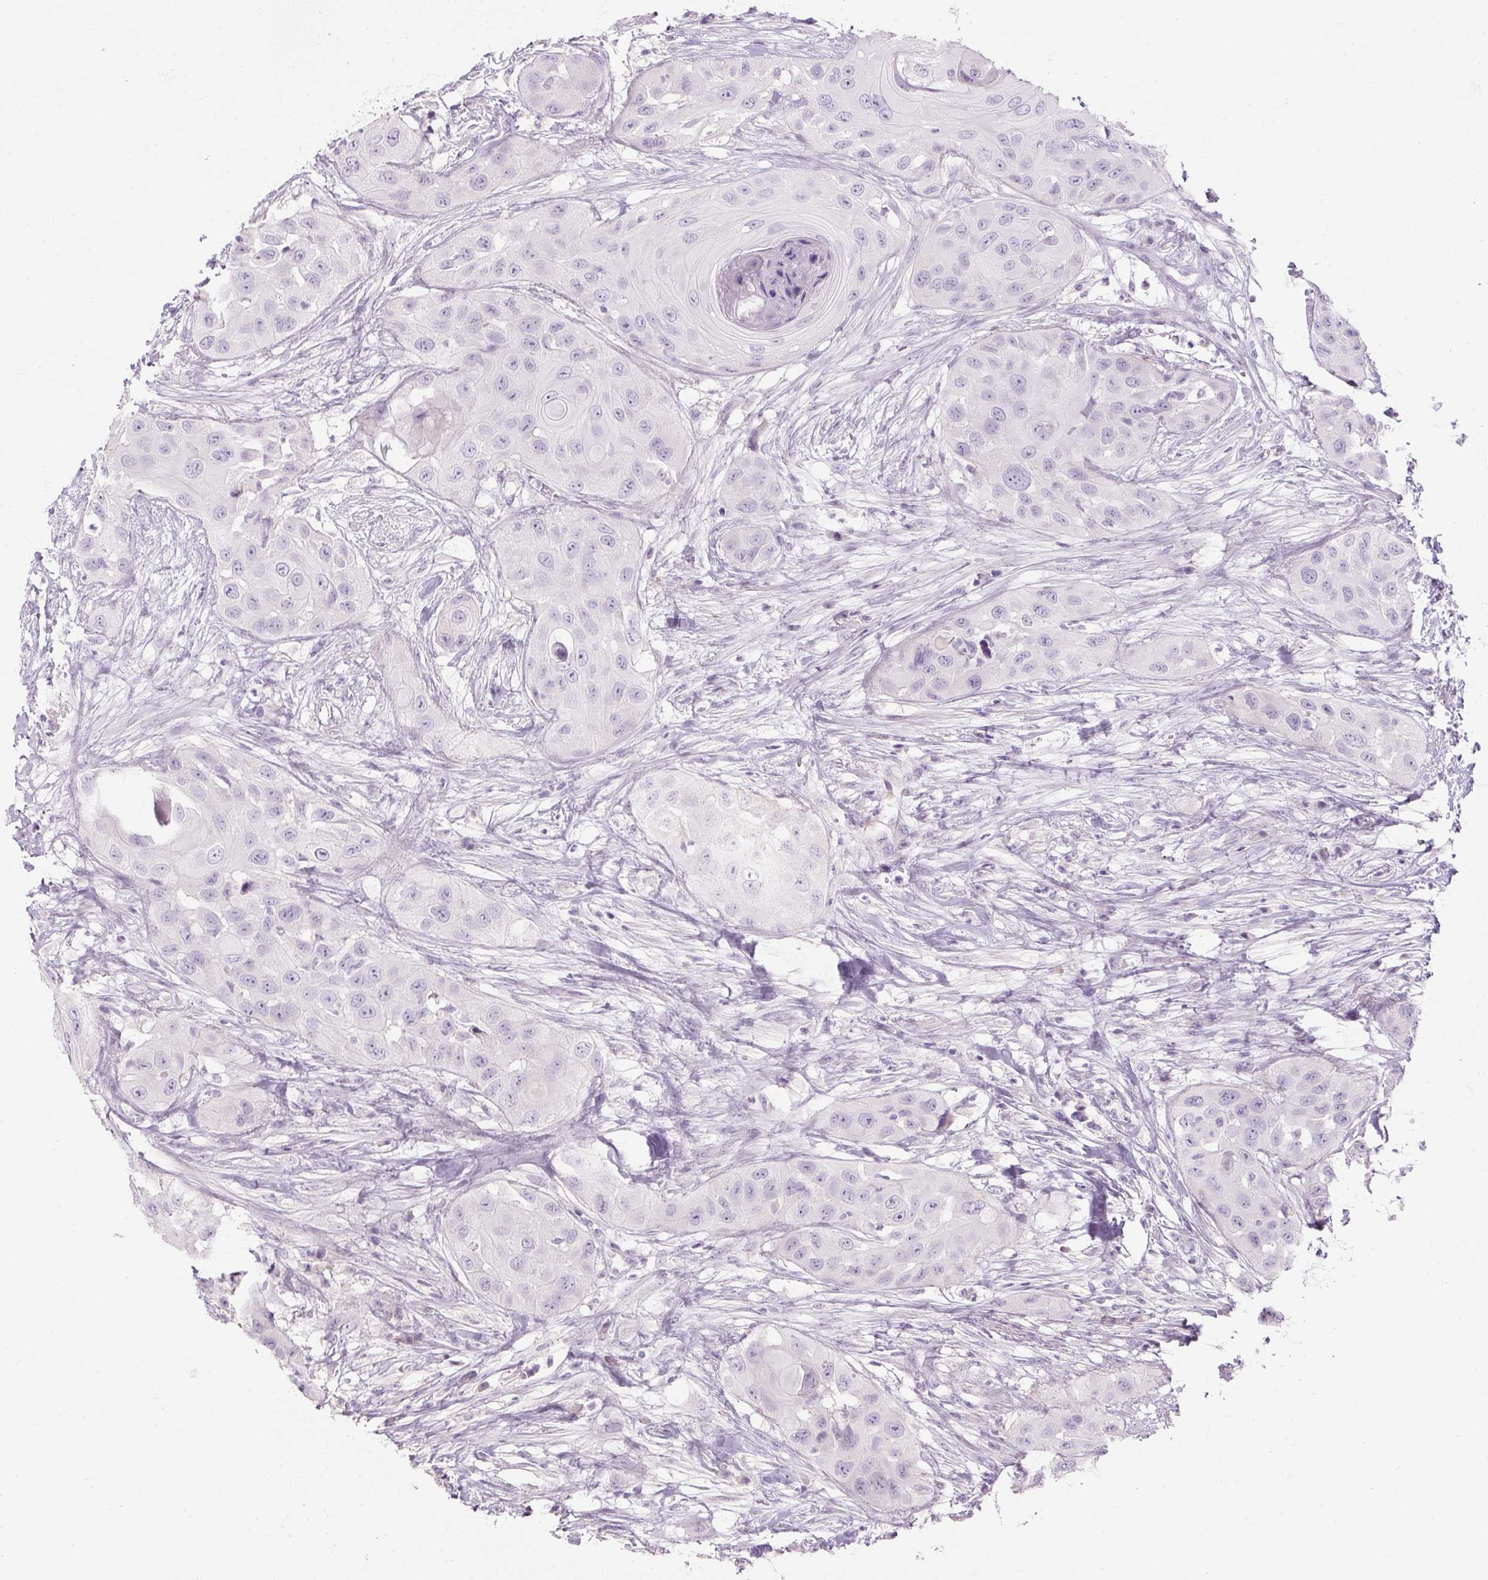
{"staining": {"intensity": "negative", "quantity": "none", "location": "none"}, "tissue": "head and neck cancer", "cell_type": "Tumor cells", "image_type": "cancer", "snomed": [{"axis": "morphology", "description": "Squamous cell carcinoma, NOS"}, {"axis": "topography", "description": "Head-Neck"}], "caption": "Tumor cells show no significant staining in head and neck cancer (squamous cell carcinoma).", "gene": "NFE2L3", "patient": {"sex": "male", "age": 83}}